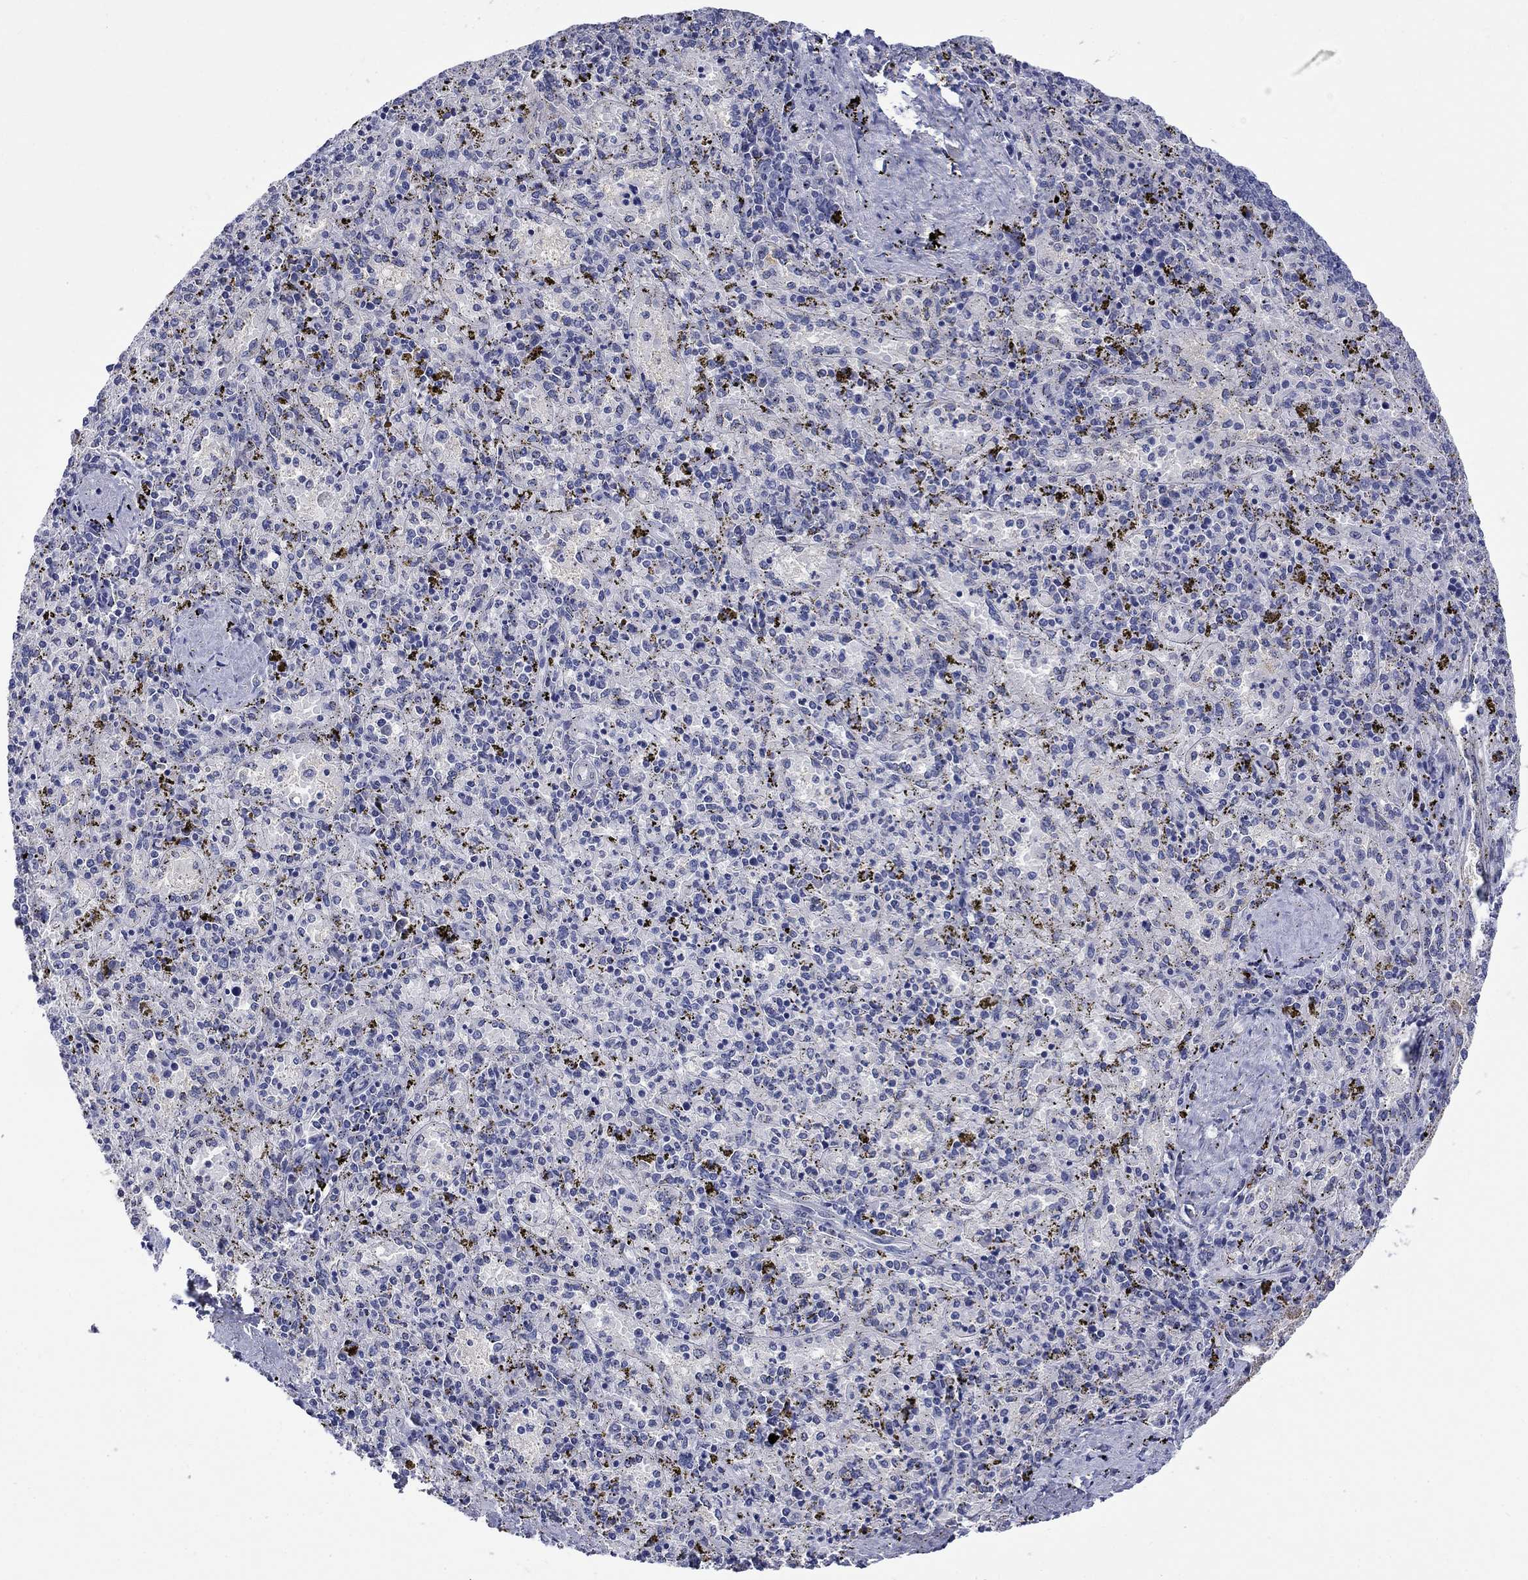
{"staining": {"intensity": "negative", "quantity": "none", "location": "none"}, "tissue": "spleen", "cell_type": "Cells in red pulp", "image_type": "normal", "snomed": [{"axis": "morphology", "description": "Normal tissue, NOS"}, {"axis": "topography", "description": "Spleen"}], "caption": "Immunohistochemistry micrograph of benign human spleen stained for a protein (brown), which displays no staining in cells in red pulp.", "gene": "PTPRZ1", "patient": {"sex": "female", "age": 50}}